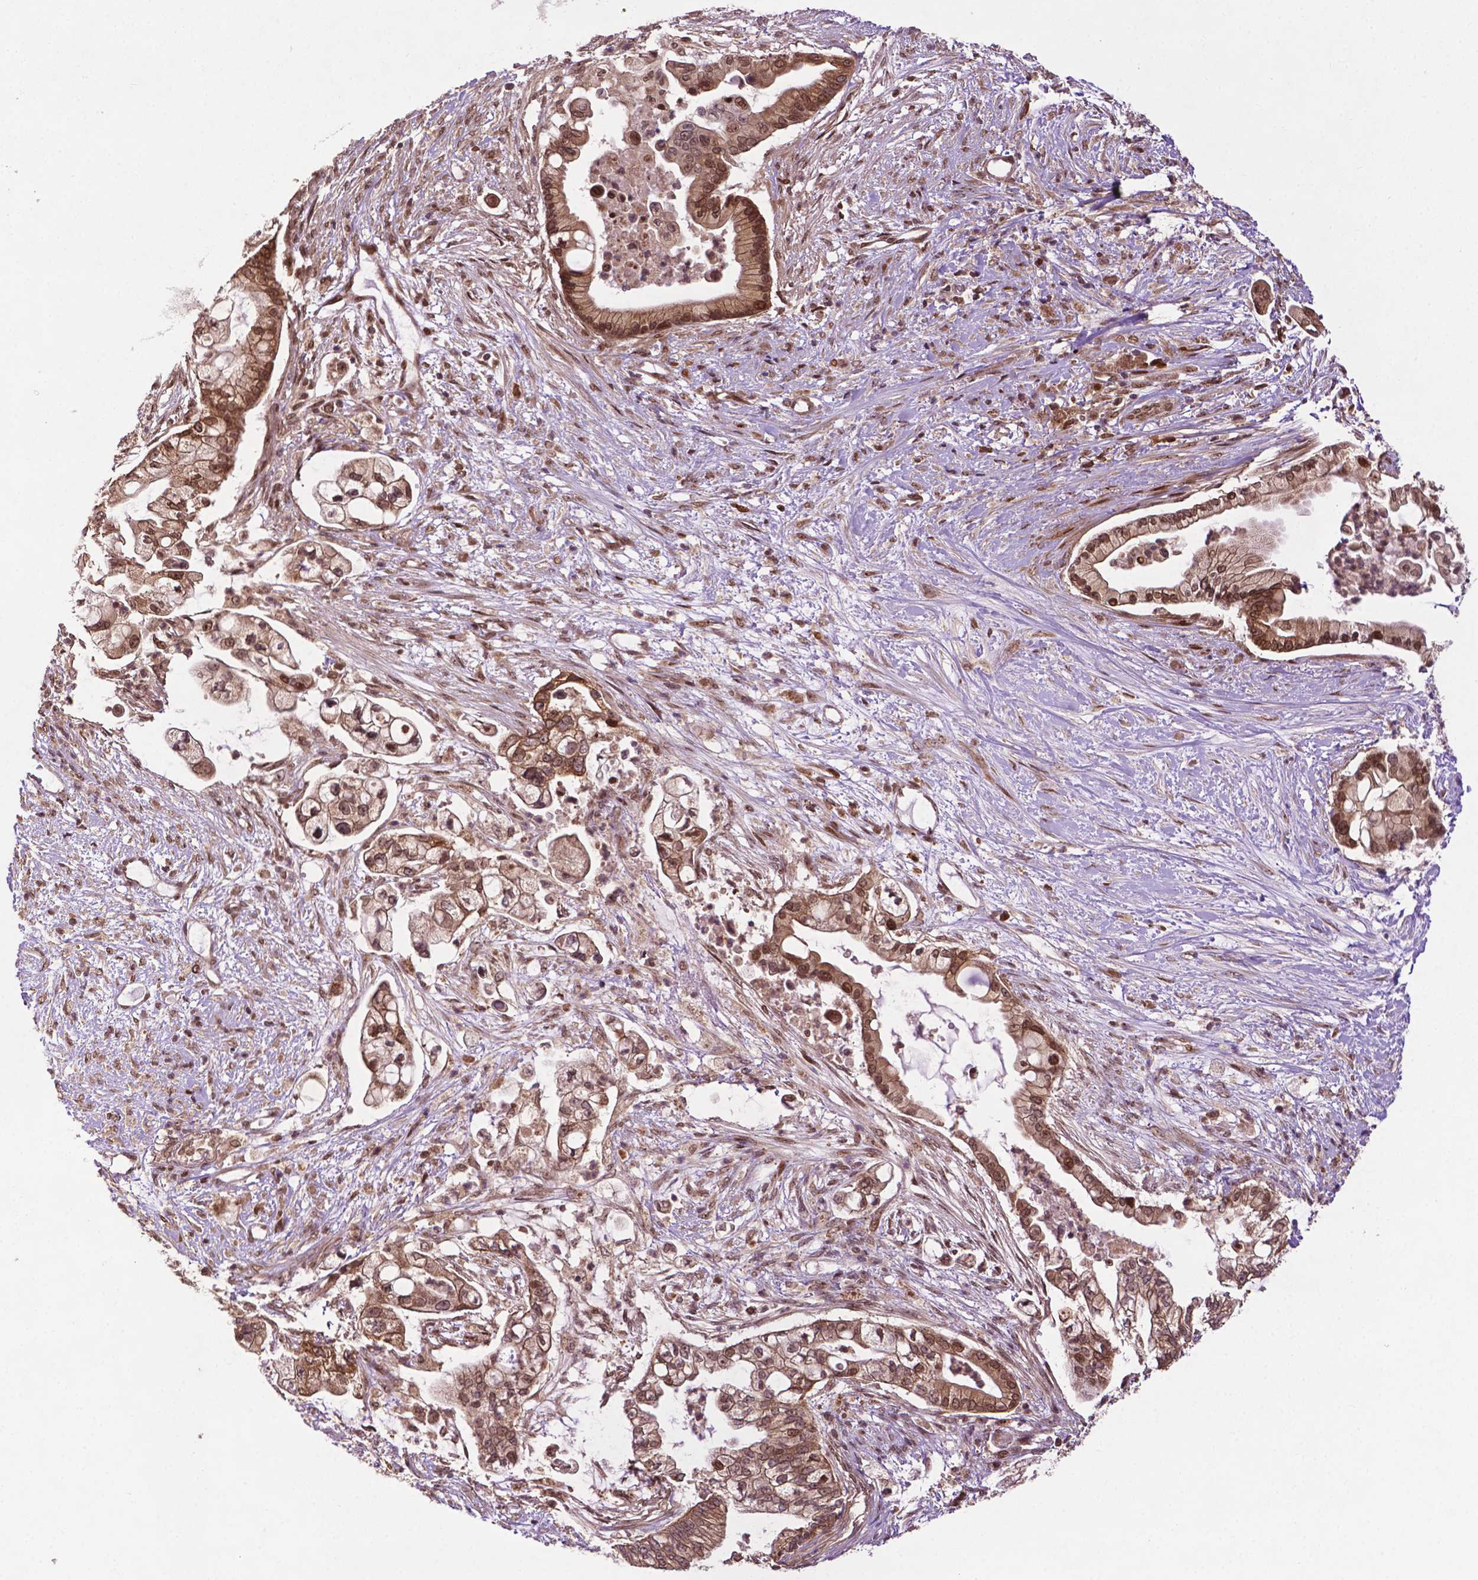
{"staining": {"intensity": "moderate", "quantity": ">75%", "location": "cytoplasmic/membranous,nuclear"}, "tissue": "pancreatic cancer", "cell_type": "Tumor cells", "image_type": "cancer", "snomed": [{"axis": "morphology", "description": "Adenocarcinoma, NOS"}, {"axis": "topography", "description": "Pancreas"}], "caption": "This is a histology image of immunohistochemistry staining of pancreatic cancer (adenocarcinoma), which shows moderate expression in the cytoplasmic/membranous and nuclear of tumor cells.", "gene": "TMX2", "patient": {"sex": "female", "age": 69}}